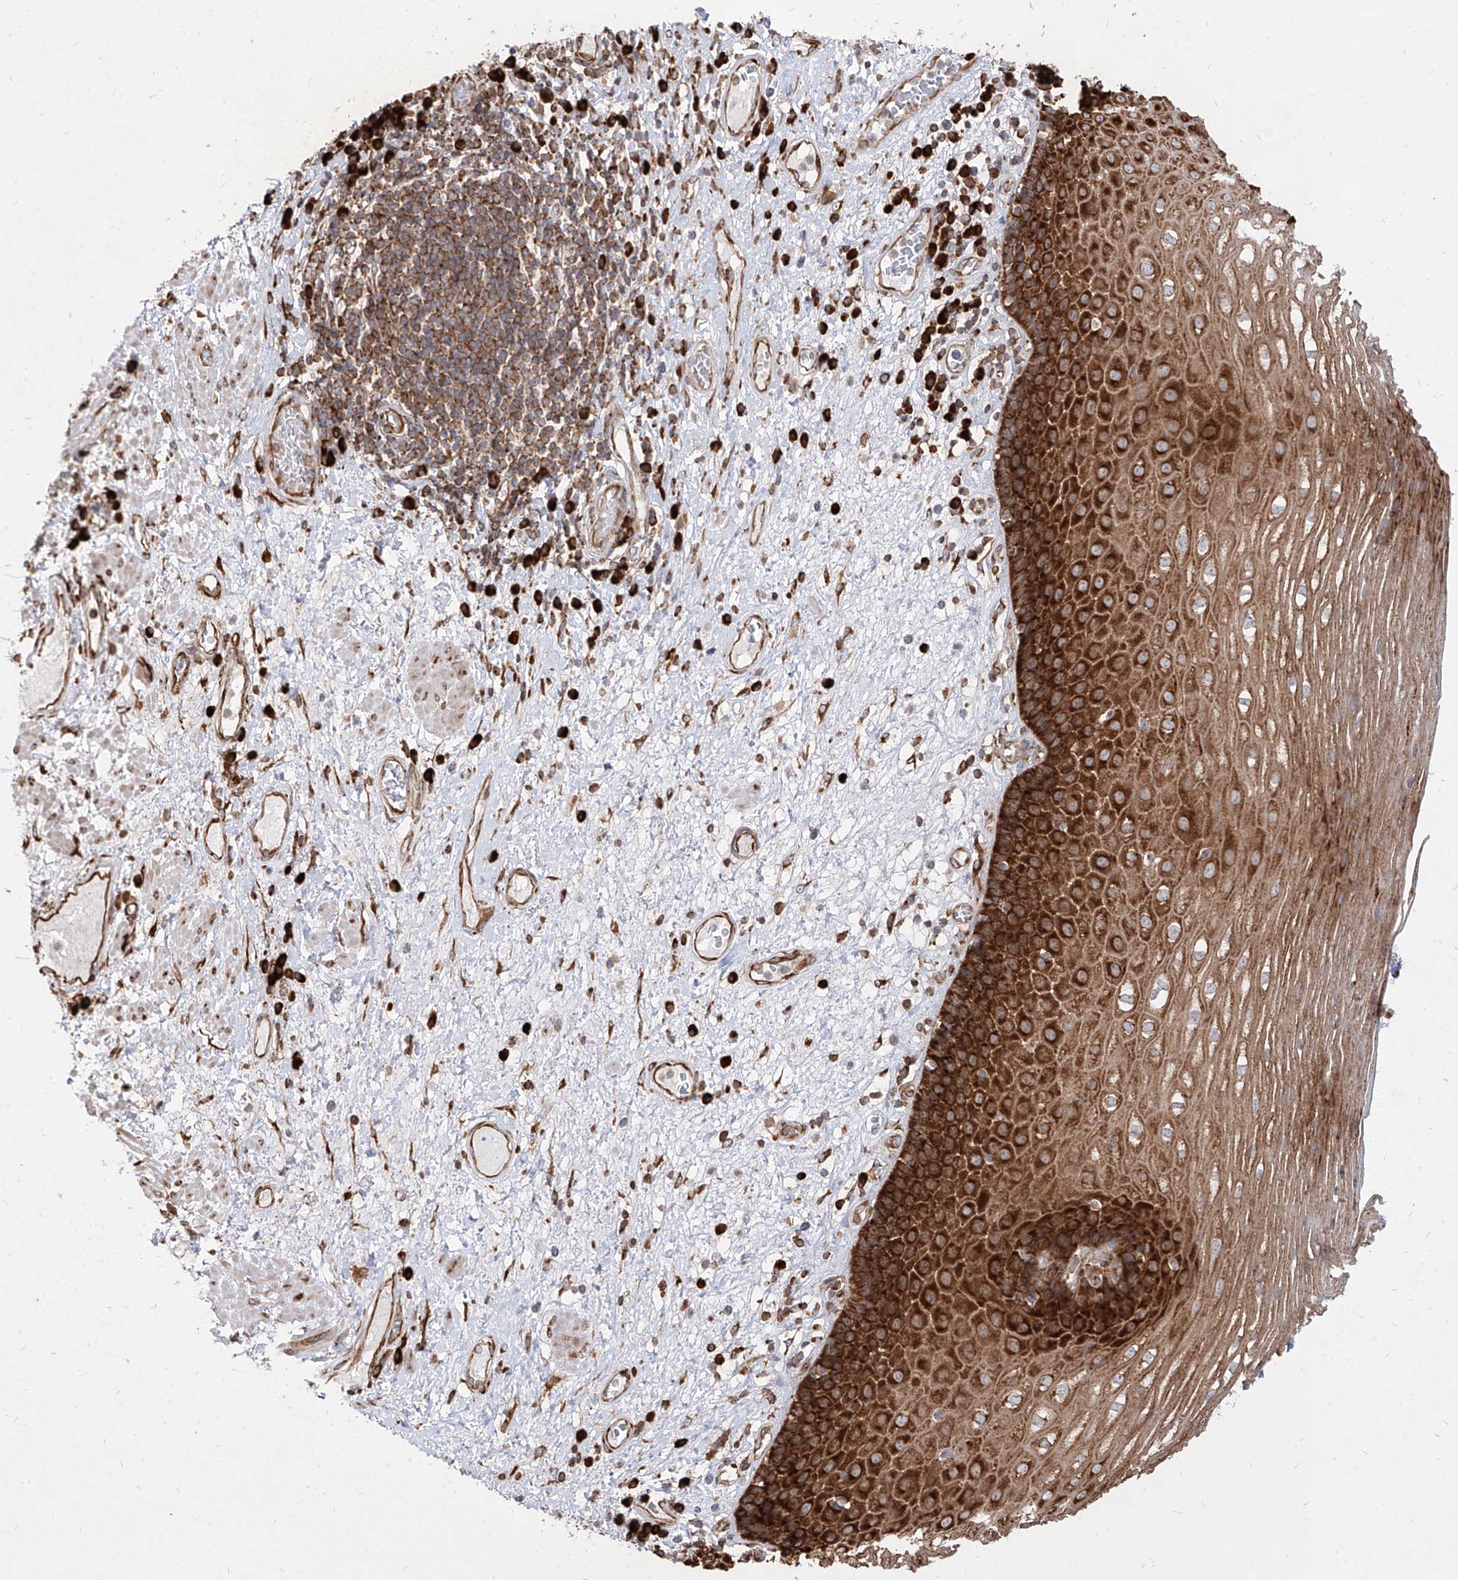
{"staining": {"intensity": "strong", "quantity": ">75%", "location": "cytoplasmic/membranous"}, "tissue": "esophagus", "cell_type": "Squamous epithelial cells", "image_type": "normal", "snomed": [{"axis": "morphology", "description": "Normal tissue, NOS"}, {"axis": "morphology", "description": "Adenocarcinoma, NOS"}, {"axis": "topography", "description": "Esophagus"}], "caption": "Esophagus stained for a protein demonstrates strong cytoplasmic/membranous positivity in squamous epithelial cells. Immunohistochemistry (ihc) stains the protein in brown and the nuclei are stained blue.", "gene": "RPS25", "patient": {"sex": "male", "age": 62}}